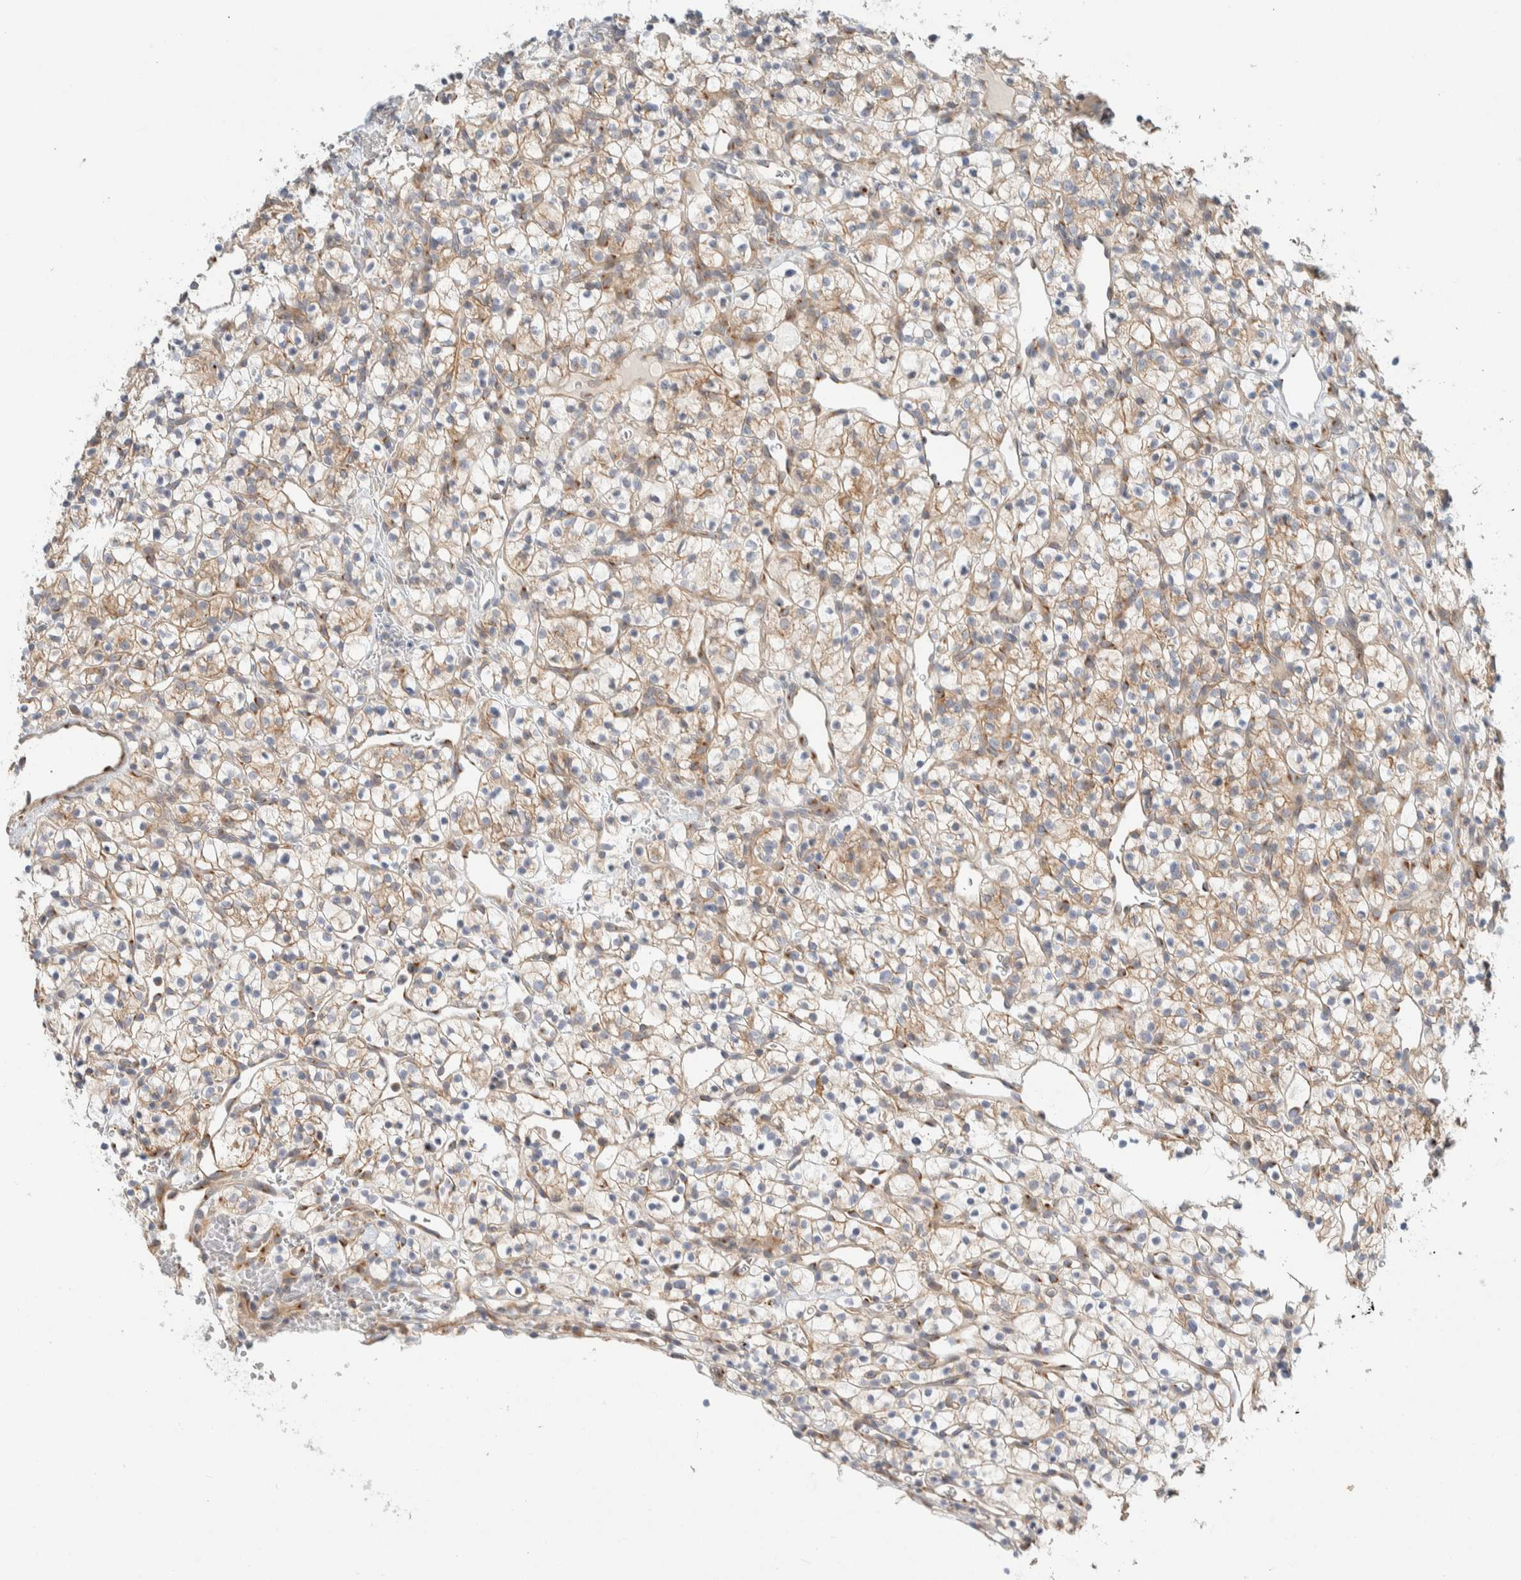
{"staining": {"intensity": "weak", "quantity": ">75%", "location": "cytoplasmic/membranous"}, "tissue": "renal cancer", "cell_type": "Tumor cells", "image_type": "cancer", "snomed": [{"axis": "morphology", "description": "Adenocarcinoma, NOS"}, {"axis": "topography", "description": "Kidney"}], "caption": "Tumor cells demonstrate low levels of weak cytoplasmic/membranous positivity in about >75% of cells in renal cancer (adenocarcinoma).", "gene": "TMEM184B", "patient": {"sex": "female", "age": 57}}